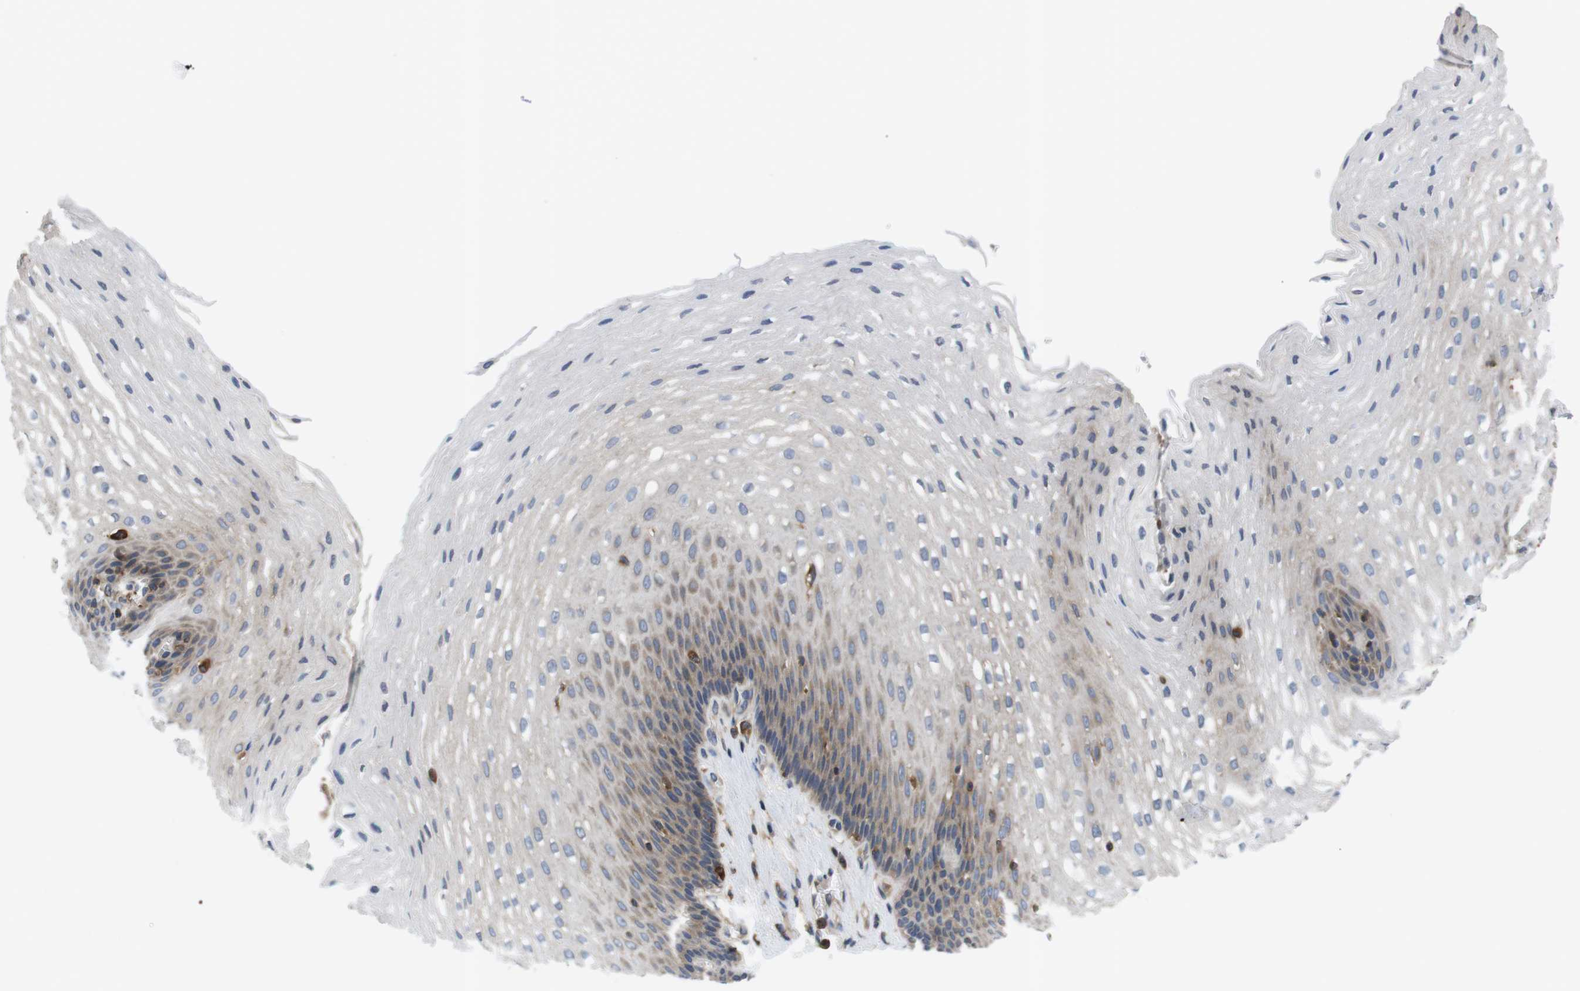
{"staining": {"intensity": "weak", "quantity": ">75%", "location": "cytoplasmic/membranous"}, "tissue": "esophagus", "cell_type": "Squamous epithelial cells", "image_type": "normal", "snomed": [{"axis": "morphology", "description": "Normal tissue, NOS"}, {"axis": "topography", "description": "Esophagus"}], "caption": "This photomicrograph reveals IHC staining of benign human esophagus, with low weak cytoplasmic/membranous staining in approximately >75% of squamous epithelial cells.", "gene": "HERPUD2", "patient": {"sex": "male", "age": 48}}